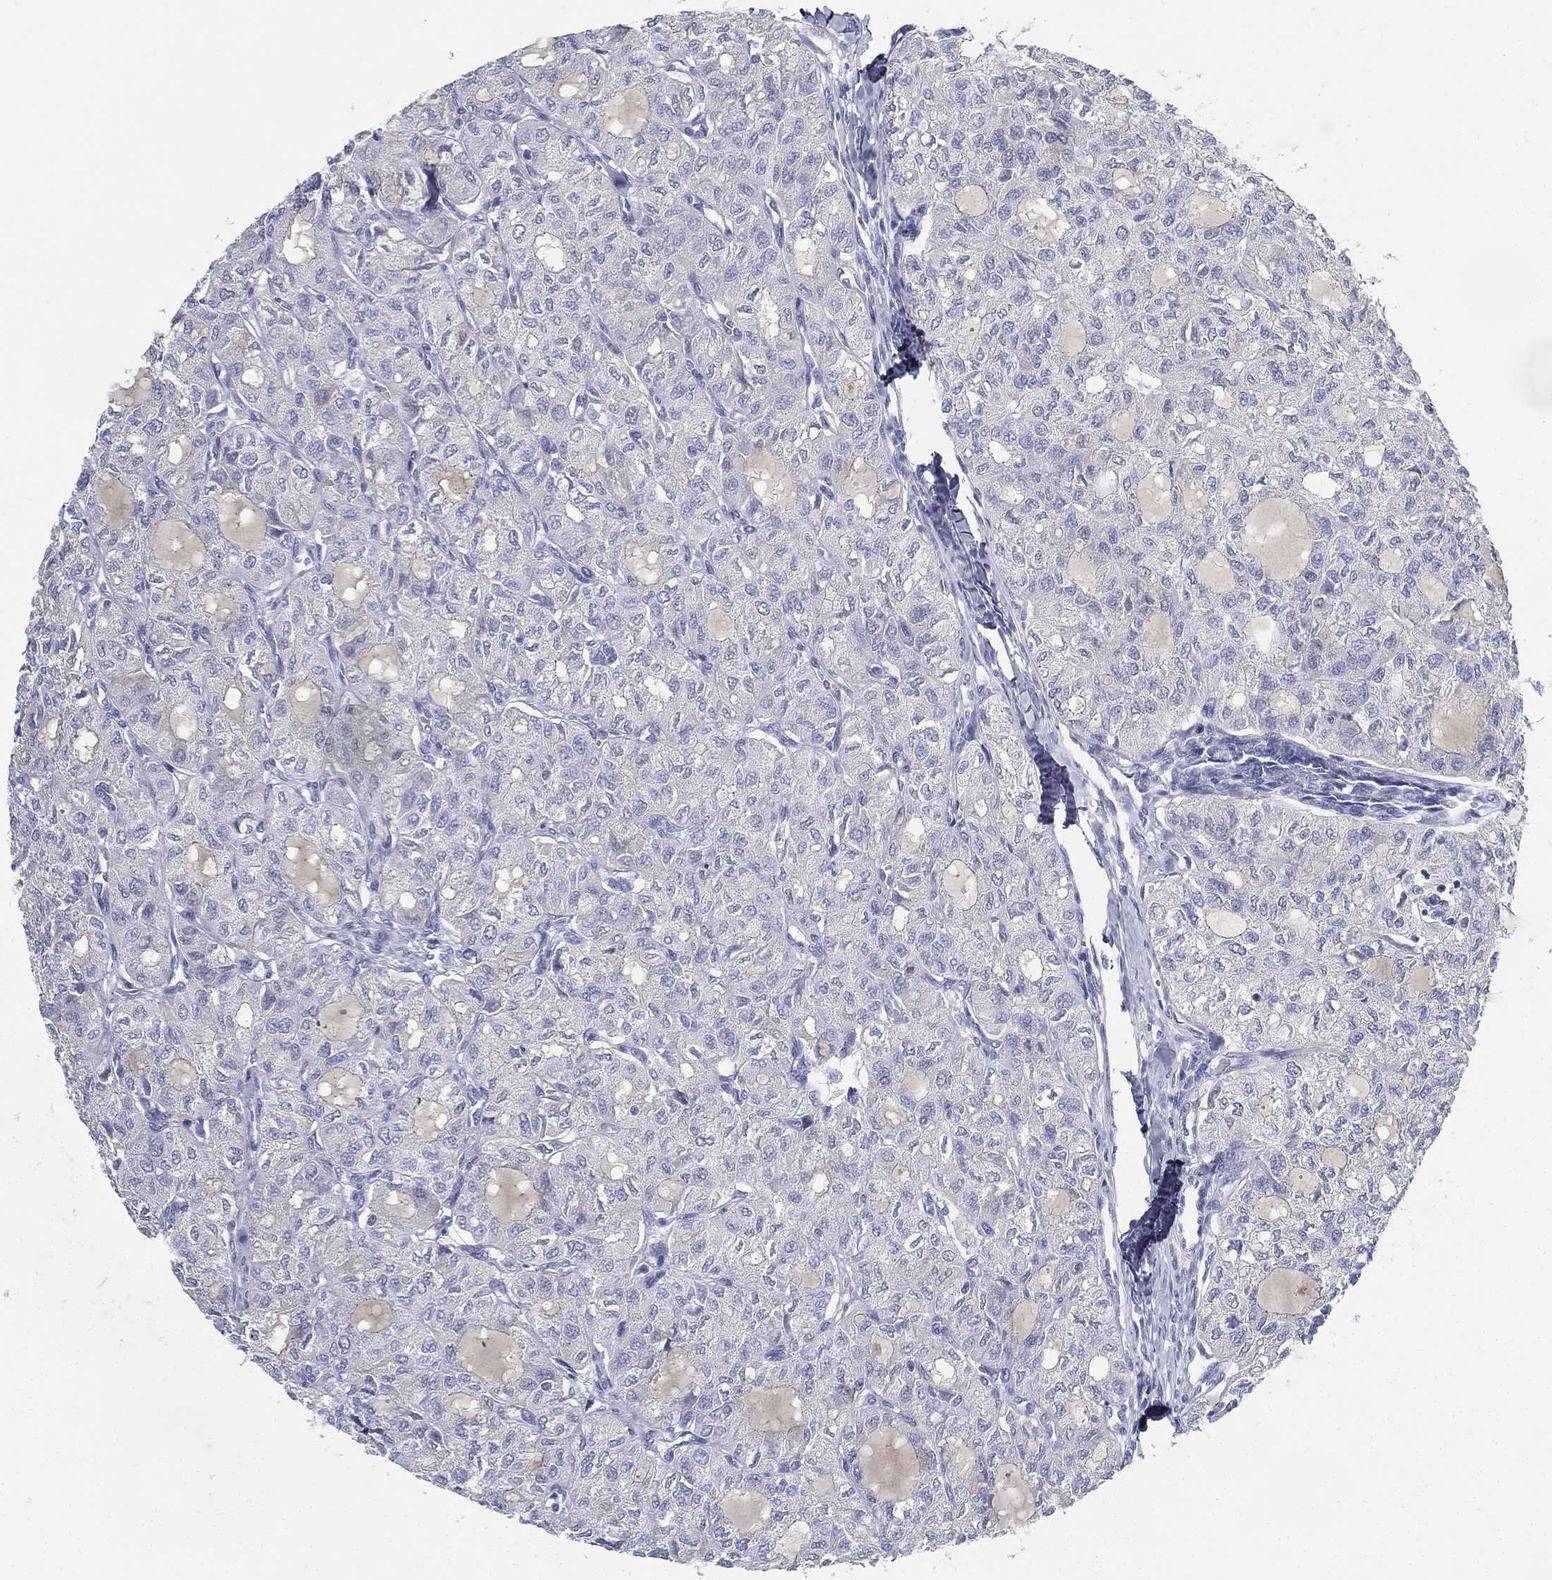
{"staining": {"intensity": "negative", "quantity": "none", "location": "none"}, "tissue": "thyroid cancer", "cell_type": "Tumor cells", "image_type": "cancer", "snomed": [{"axis": "morphology", "description": "Follicular adenoma carcinoma, NOS"}, {"axis": "topography", "description": "Thyroid gland"}], "caption": "An IHC micrograph of follicular adenoma carcinoma (thyroid) is shown. There is no staining in tumor cells of follicular adenoma carcinoma (thyroid).", "gene": "SPPL2C", "patient": {"sex": "male", "age": 75}}